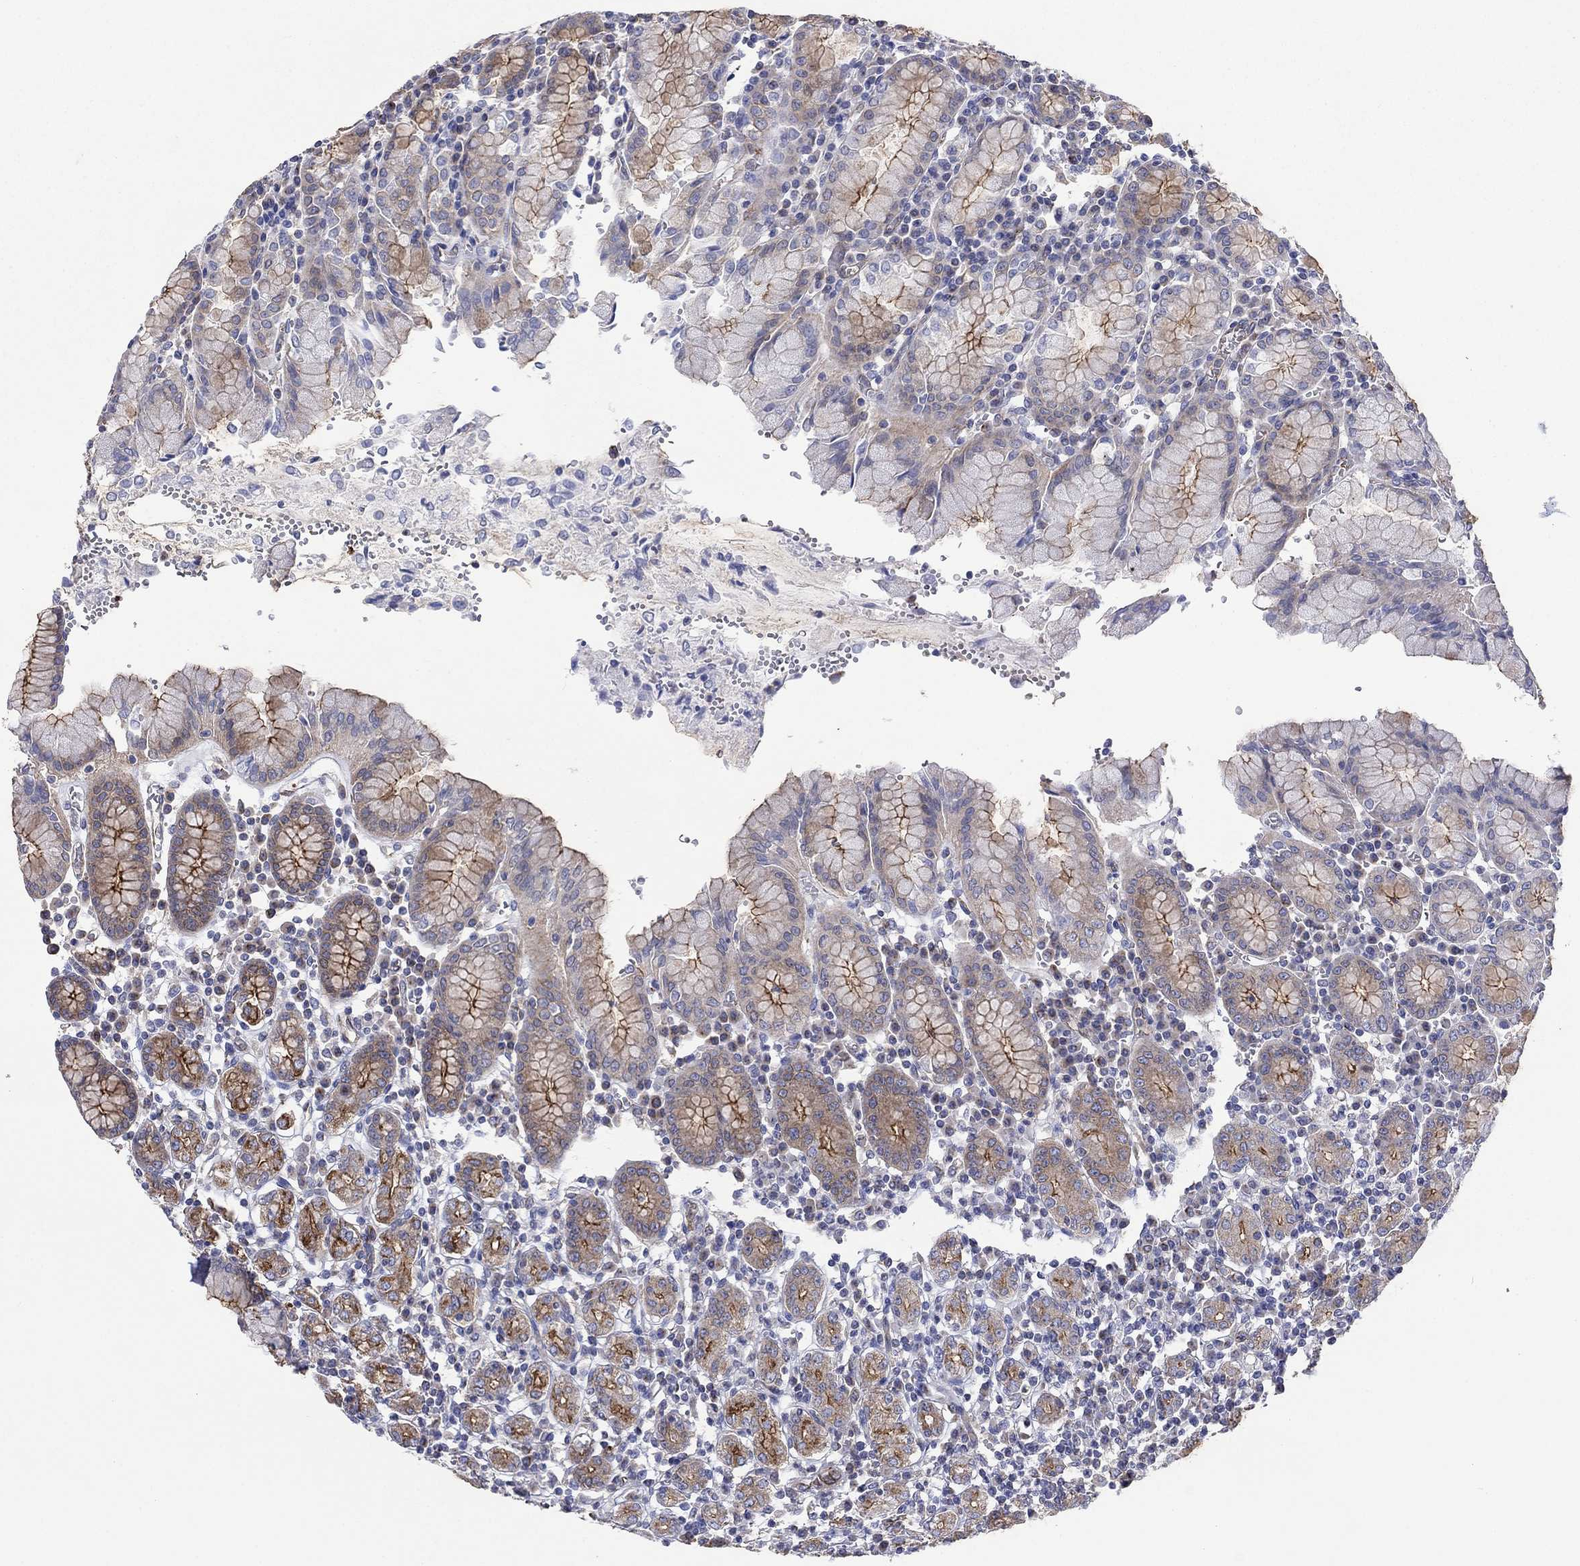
{"staining": {"intensity": "strong", "quantity": "<25%", "location": "cytoplasmic/membranous"}, "tissue": "stomach", "cell_type": "Glandular cells", "image_type": "normal", "snomed": [{"axis": "morphology", "description": "Normal tissue, NOS"}, {"axis": "topography", "description": "Stomach, upper"}, {"axis": "topography", "description": "Stomach"}], "caption": "The image displays immunohistochemical staining of unremarkable stomach. There is strong cytoplasmic/membranous expression is seen in about <25% of glandular cells. Nuclei are stained in blue.", "gene": "TPRN", "patient": {"sex": "male", "age": 62}}